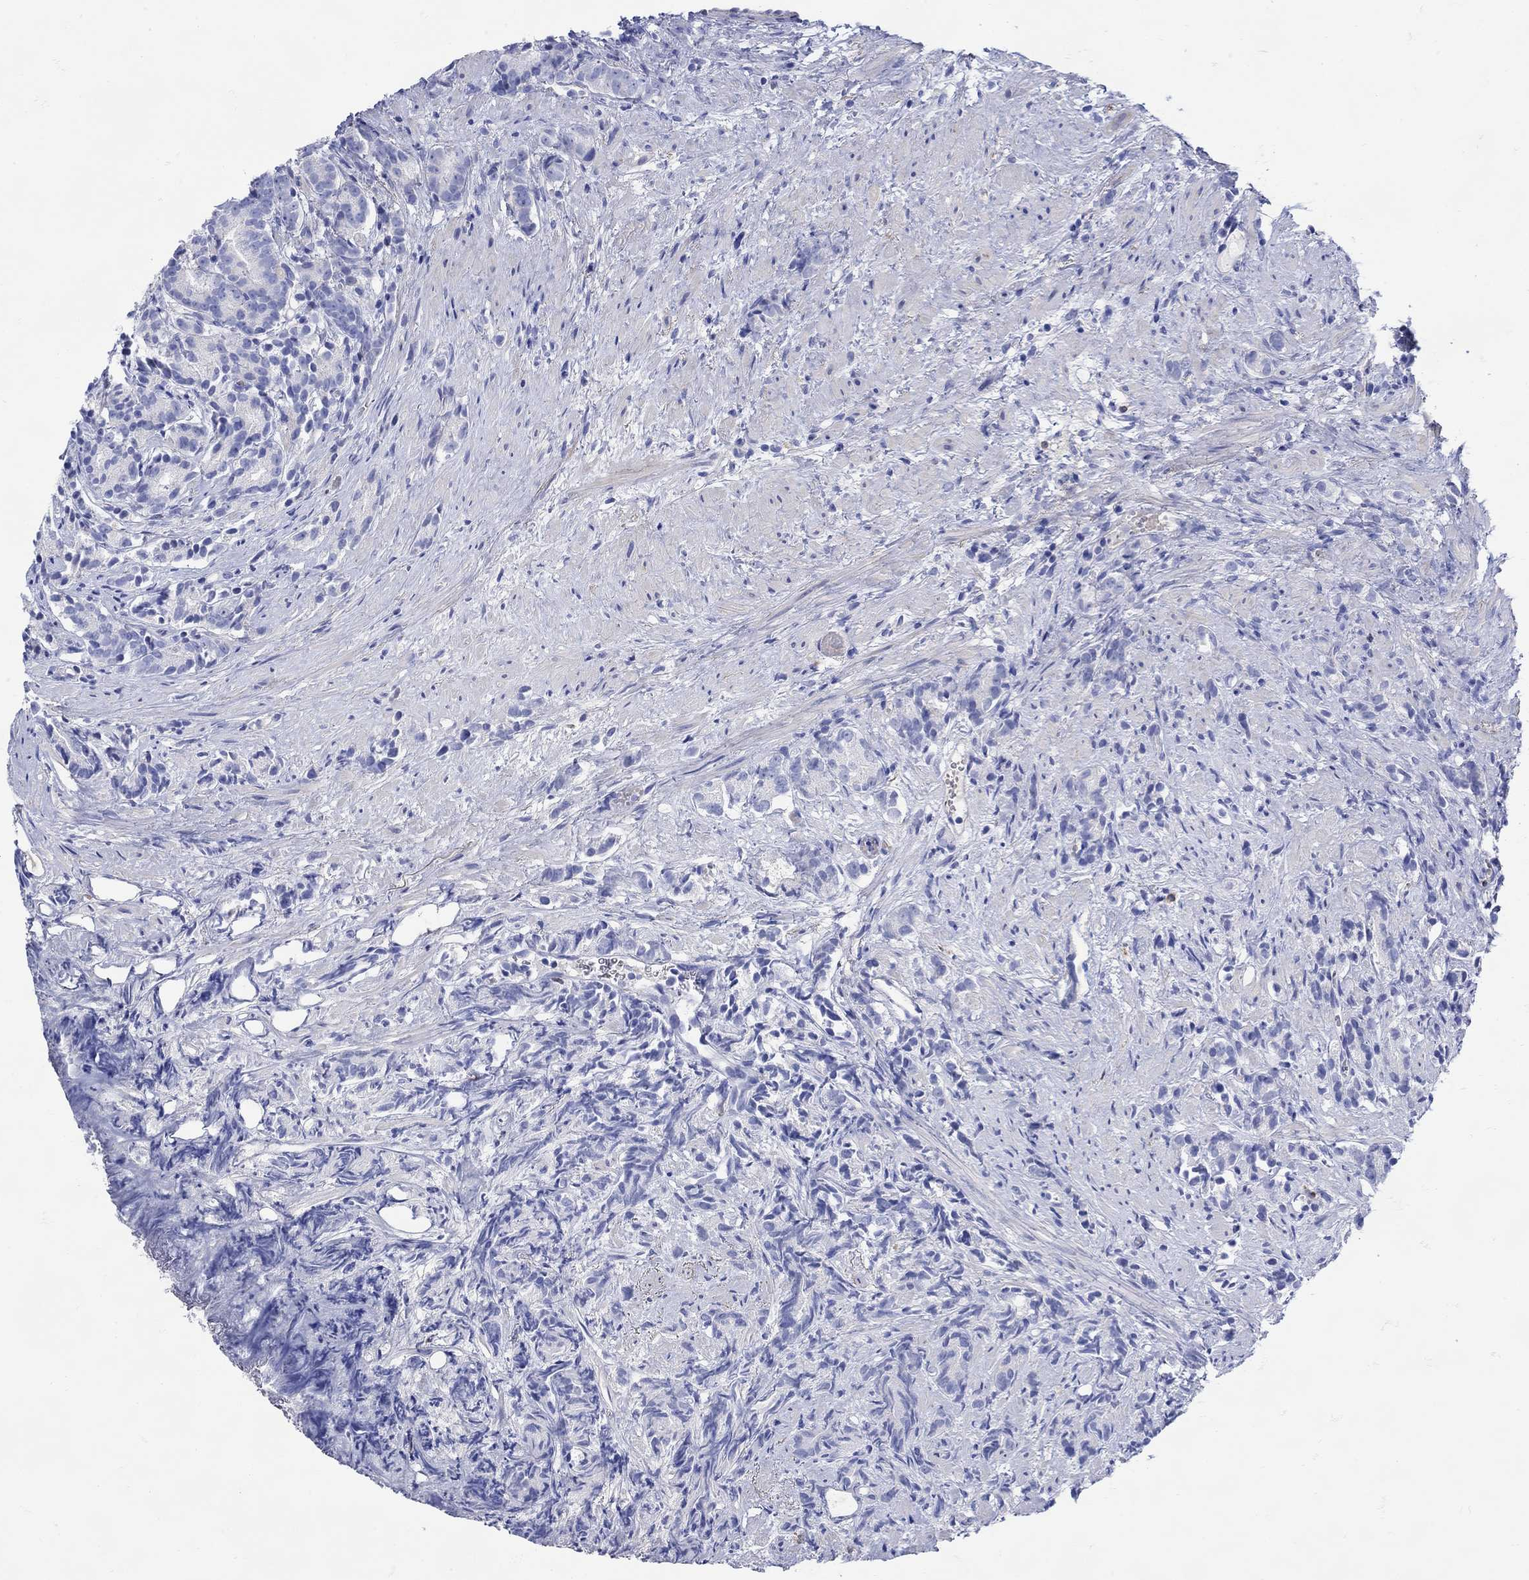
{"staining": {"intensity": "negative", "quantity": "none", "location": "none"}, "tissue": "prostate cancer", "cell_type": "Tumor cells", "image_type": "cancer", "snomed": [{"axis": "morphology", "description": "Adenocarcinoma, High grade"}, {"axis": "topography", "description": "Prostate"}], "caption": "An immunohistochemistry micrograph of prostate cancer is shown. There is no staining in tumor cells of prostate cancer.", "gene": "ANKMY1", "patient": {"sex": "male", "age": 90}}